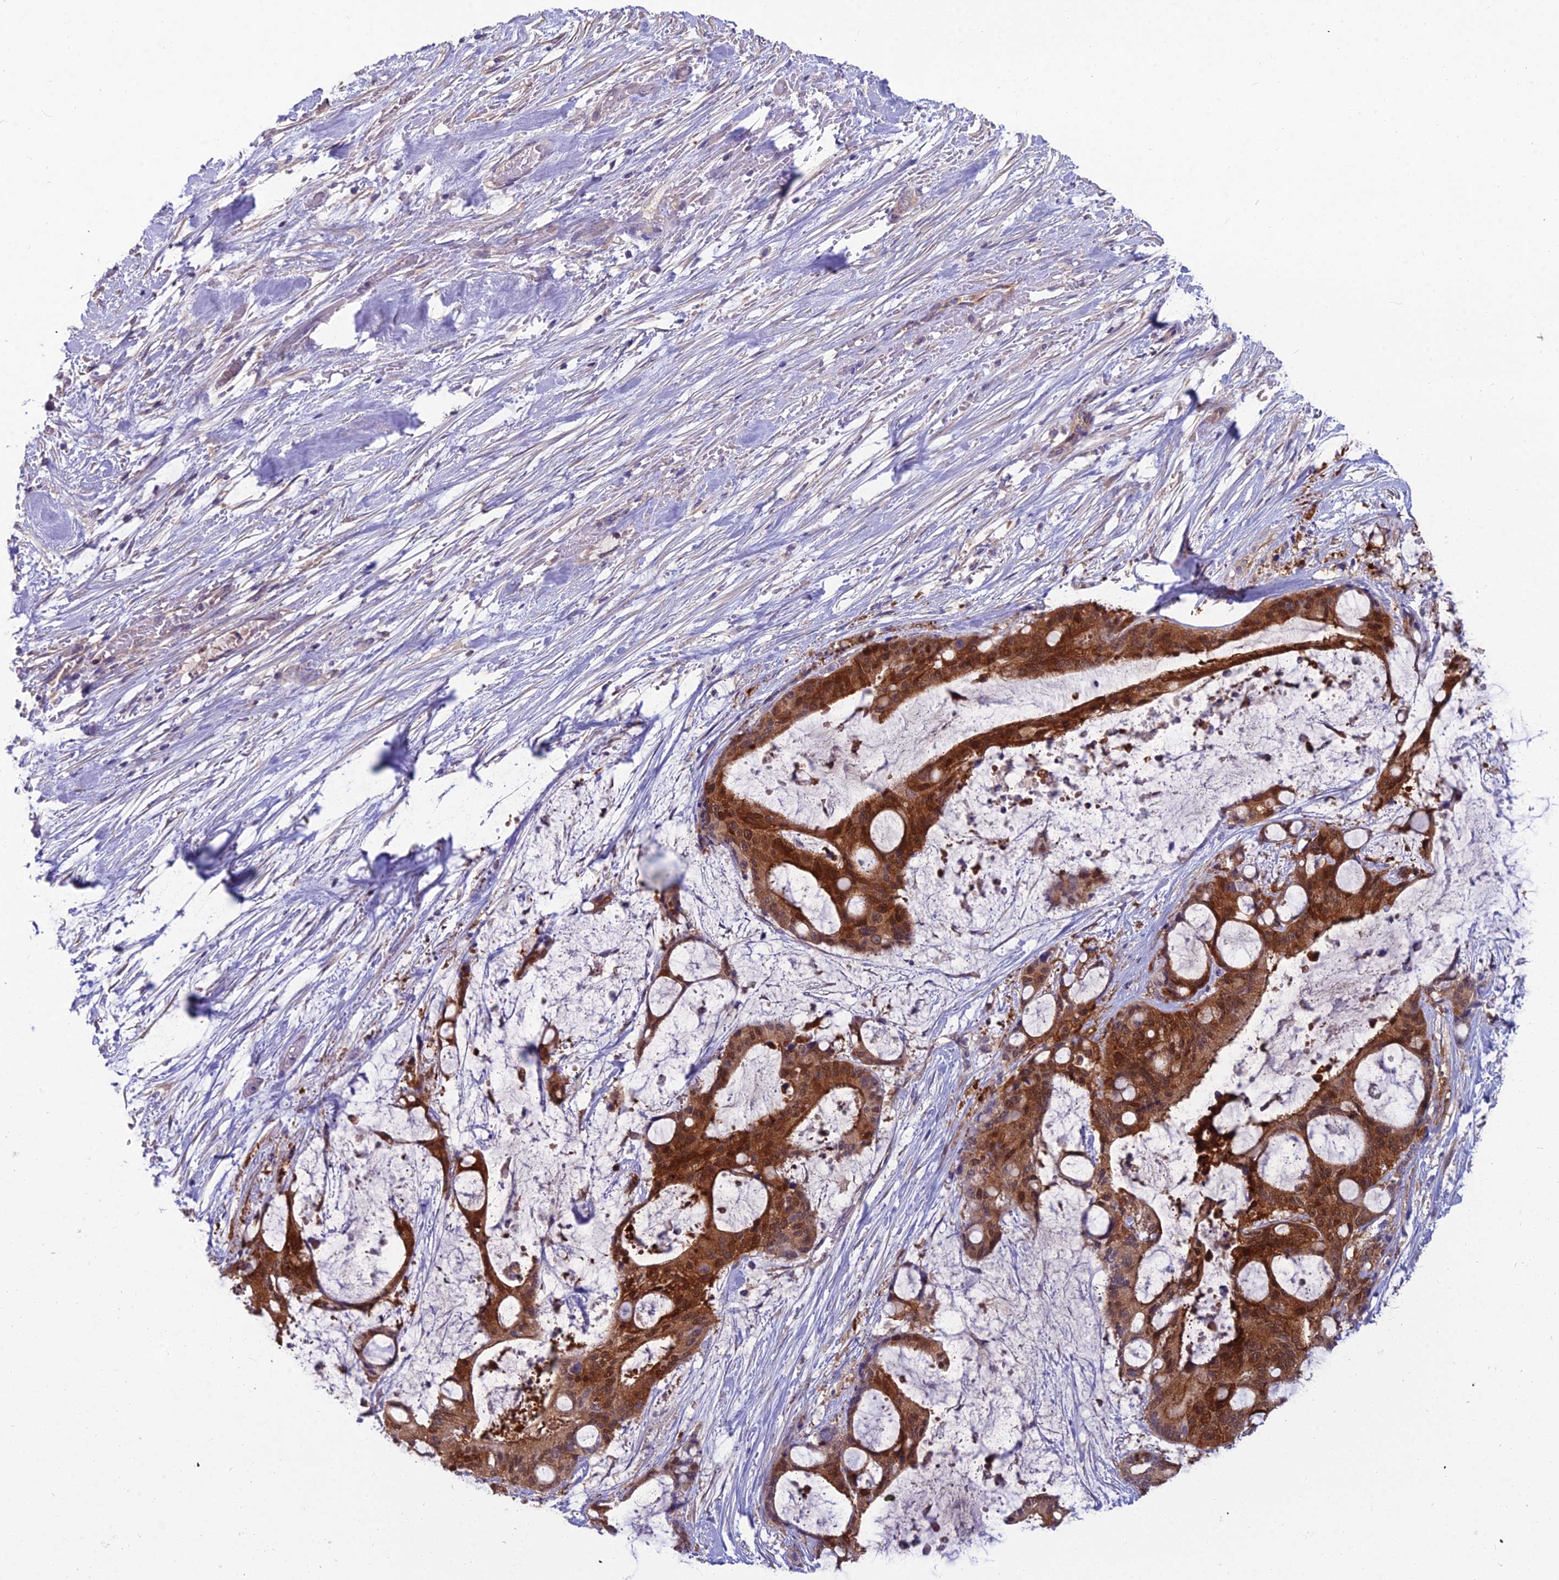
{"staining": {"intensity": "strong", "quantity": ">75%", "location": "cytoplasmic/membranous,nuclear"}, "tissue": "liver cancer", "cell_type": "Tumor cells", "image_type": "cancer", "snomed": [{"axis": "morphology", "description": "Normal tissue, NOS"}, {"axis": "morphology", "description": "Cholangiocarcinoma"}, {"axis": "topography", "description": "Liver"}, {"axis": "topography", "description": "Peripheral nerve tissue"}], "caption": "Liver cholangiocarcinoma stained with a brown dye demonstrates strong cytoplasmic/membranous and nuclear positive expression in approximately >75% of tumor cells.", "gene": "MVD", "patient": {"sex": "female", "age": 73}}